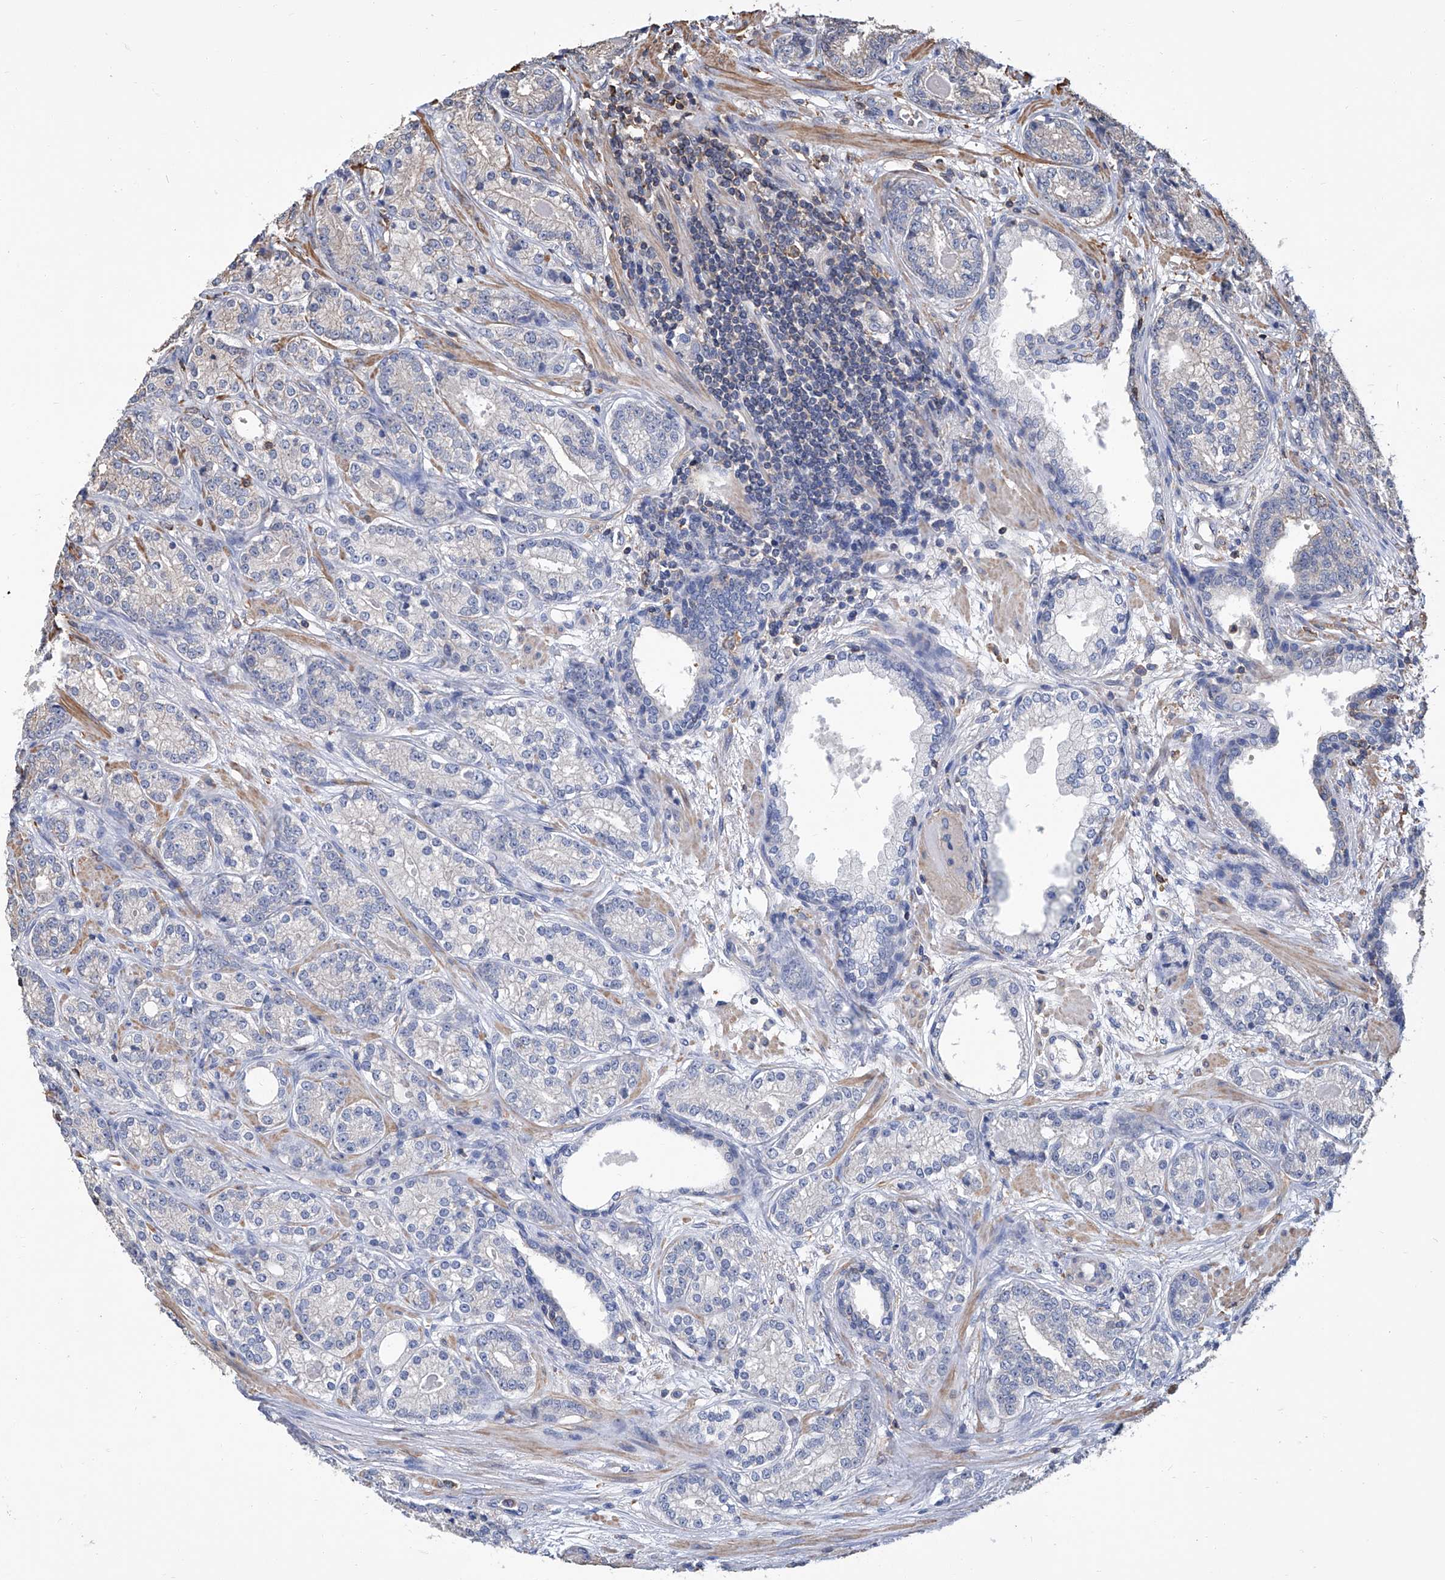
{"staining": {"intensity": "weak", "quantity": "<25%", "location": "cytoplasmic/membranous"}, "tissue": "prostate cancer", "cell_type": "Tumor cells", "image_type": "cancer", "snomed": [{"axis": "morphology", "description": "Adenocarcinoma, High grade"}, {"axis": "topography", "description": "Prostate"}], "caption": "Histopathology image shows no protein staining in tumor cells of prostate adenocarcinoma (high-grade) tissue.", "gene": "GPT", "patient": {"sex": "male", "age": 61}}